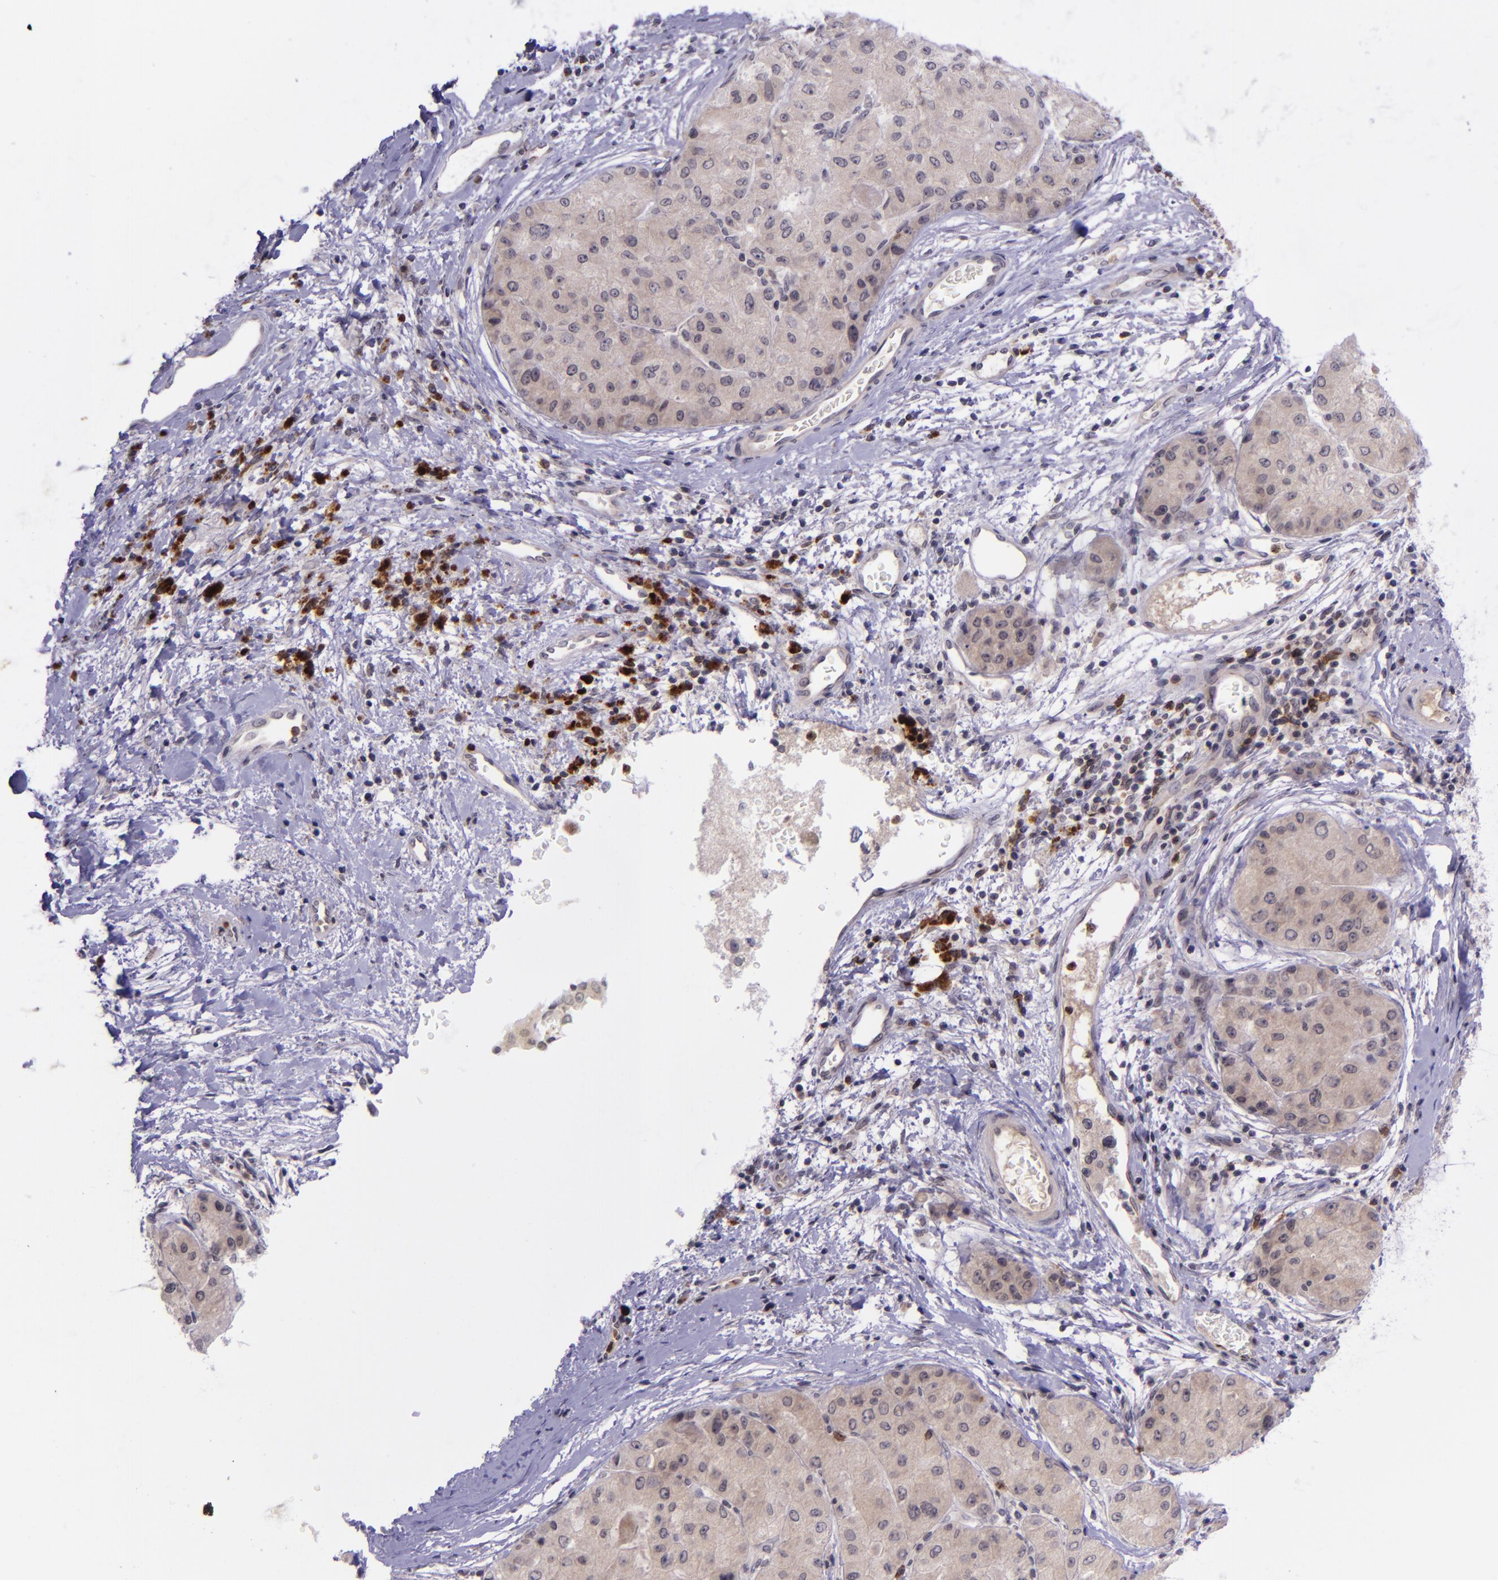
{"staining": {"intensity": "weak", "quantity": ">75%", "location": "cytoplasmic/membranous"}, "tissue": "liver cancer", "cell_type": "Tumor cells", "image_type": "cancer", "snomed": [{"axis": "morphology", "description": "Carcinoma, Hepatocellular, NOS"}, {"axis": "topography", "description": "Liver"}], "caption": "Protein analysis of liver cancer tissue exhibits weak cytoplasmic/membranous positivity in approximately >75% of tumor cells. The staining is performed using DAB brown chromogen to label protein expression. The nuclei are counter-stained blue using hematoxylin.", "gene": "SELL", "patient": {"sex": "male", "age": 80}}